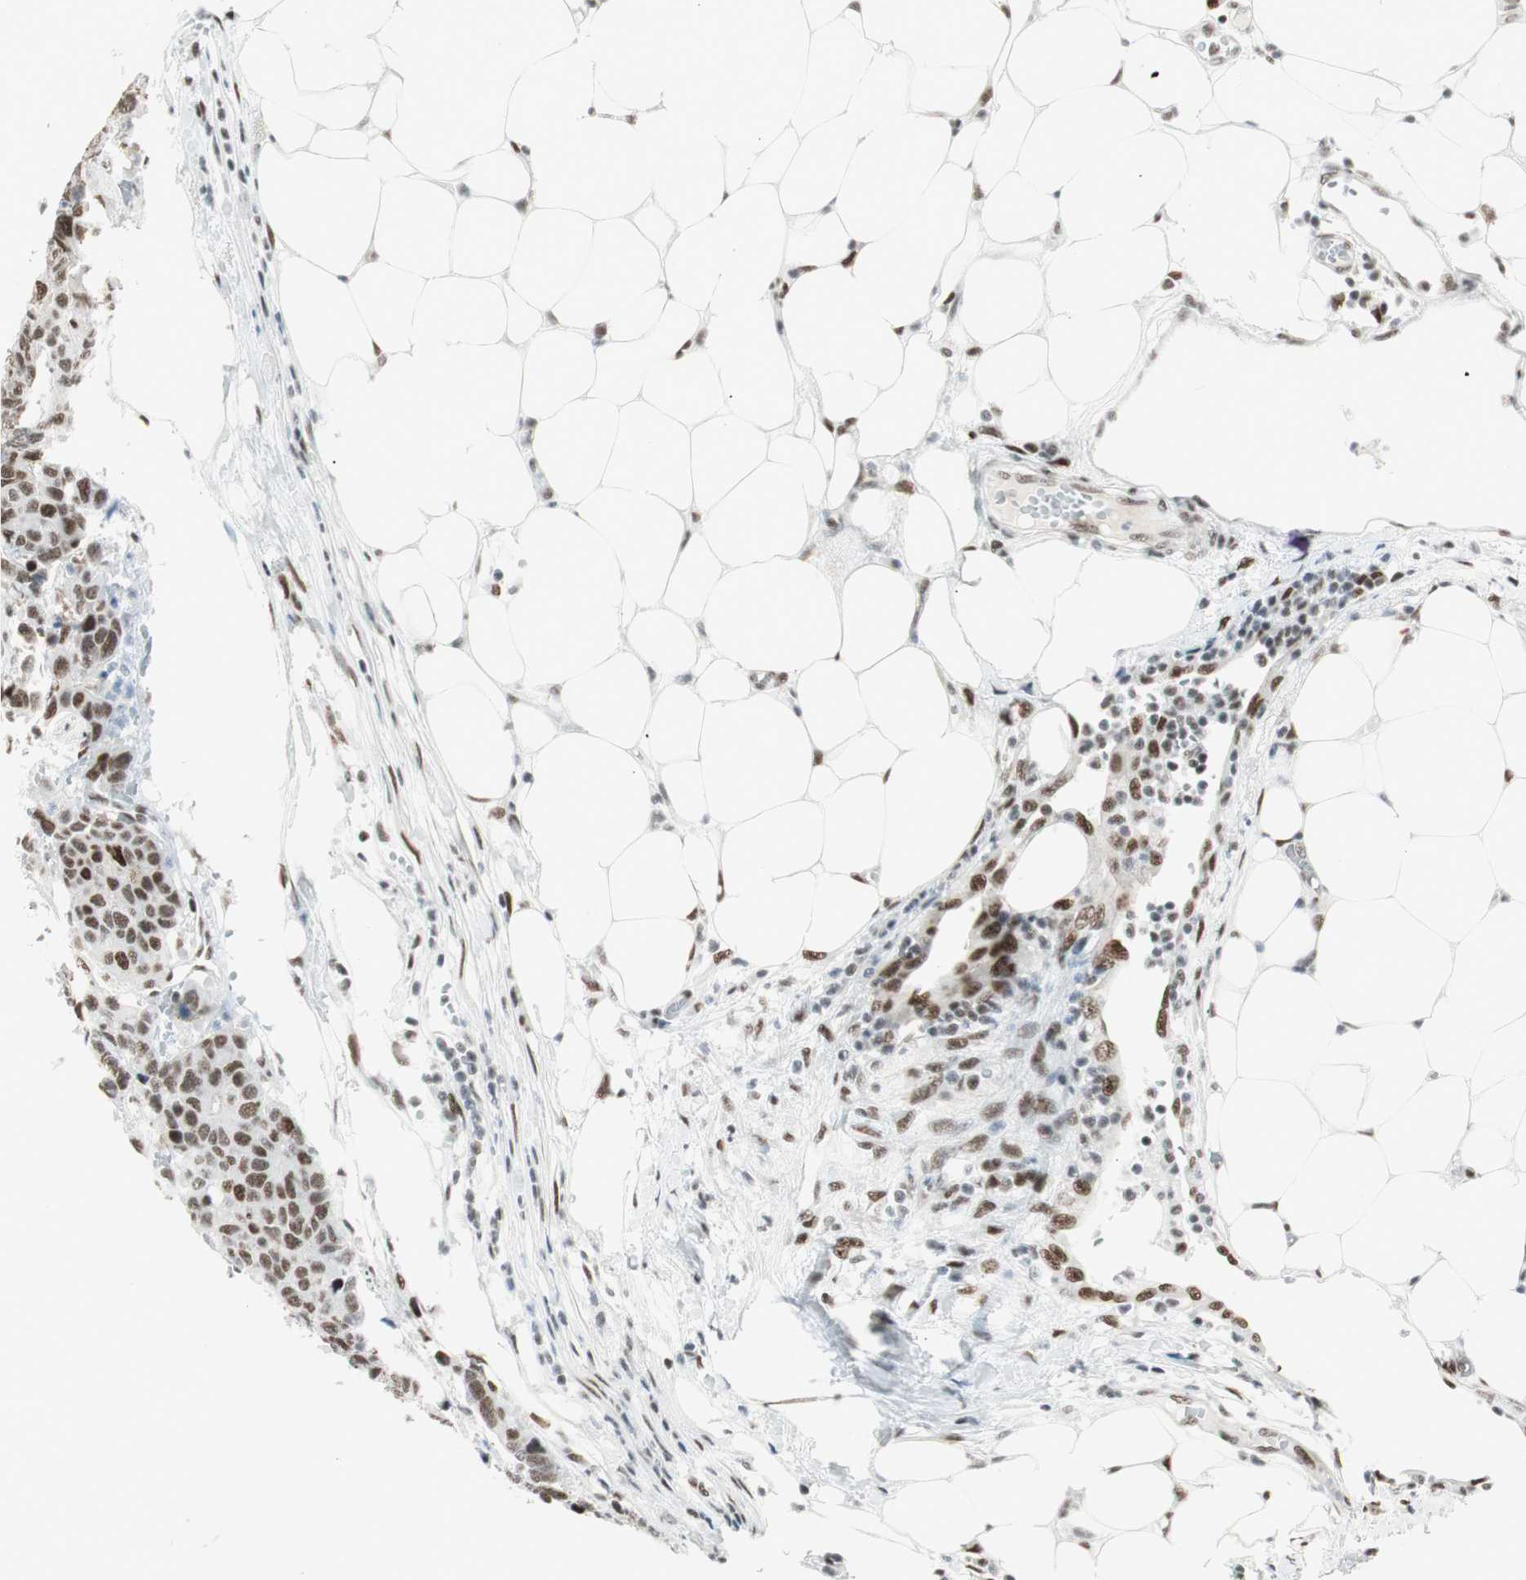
{"staining": {"intensity": "moderate", "quantity": ">75%", "location": "nuclear"}, "tissue": "colorectal cancer", "cell_type": "Tumor cells", "image_type": "cancer", "snomed": [{"axis": "morphology", "description": "Adenocarcinoma, NOS"}, {"axis": "topography", "description": "Colon"}], "caption": "Adenocarcinoma (colorectal) was stained to show a protein in brown. There is medium levels of moderate nuclear expression in about >75% of tumor cells. The staining was performed using DAB to visualize the protein expression in brown, while the nuclei were stained in blue with hematoxylin (Magnification: 20x).", "gene": "HEXIM1", "patient": {"sex": "female", "age": 86}}